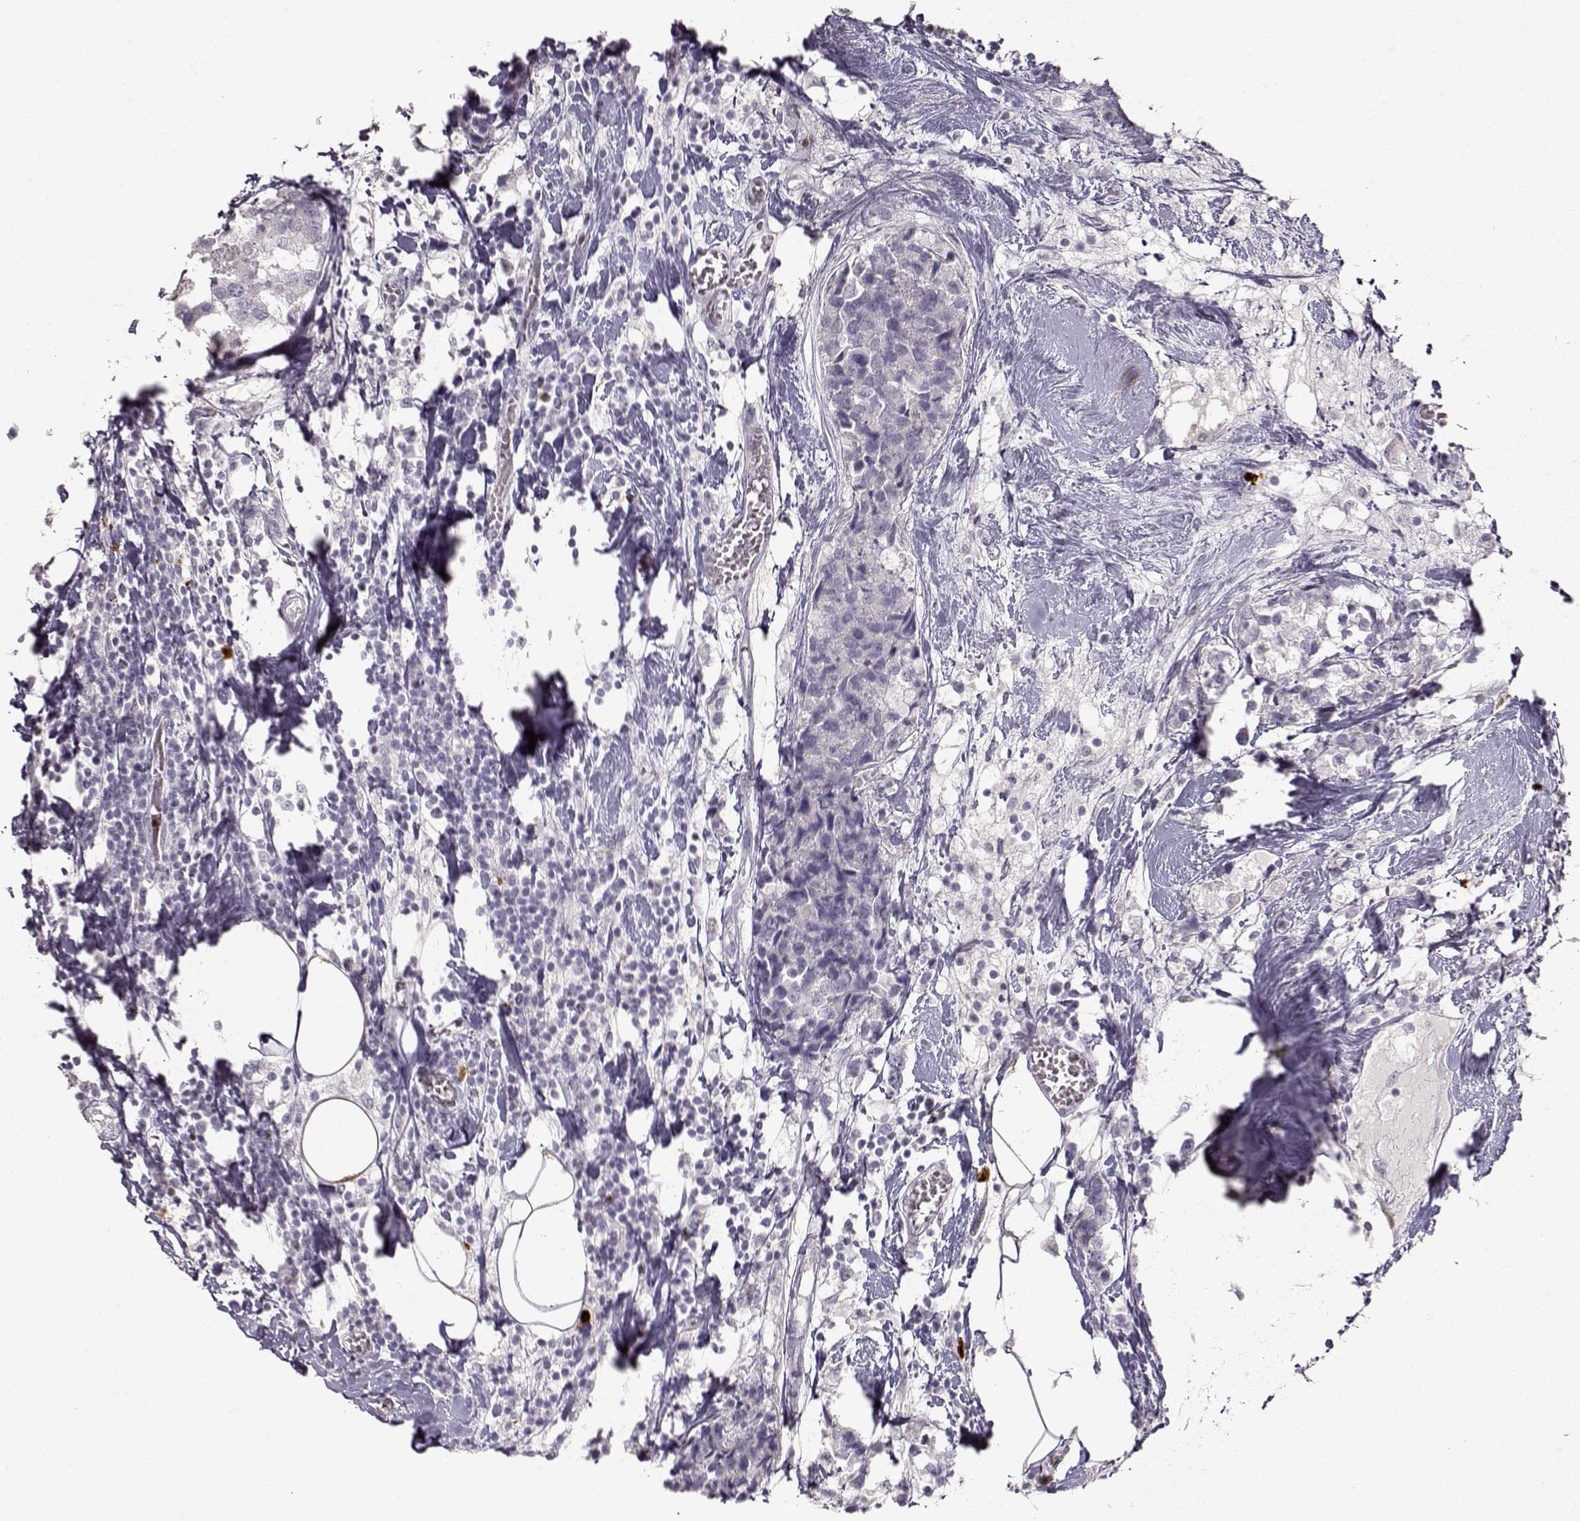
{"staining": {"intensity": "negative", "quantity": "none", "location": "none"}, "tissue": "breast cancer", "cell_type": "Tumor cells", "image_type": "cancer", "snomed": [{"axis": "morphology", "description": "Lobular carcinoma"}, {"axis": "topography", "description": "Breast"}], "caption": "Tumor cells show no significant expression in lobular carcinoma (breast). (IHC, brightfield microscopy, high magnification).", "gene": "S100B", "patient": {"sex": "female", "age": 59}}